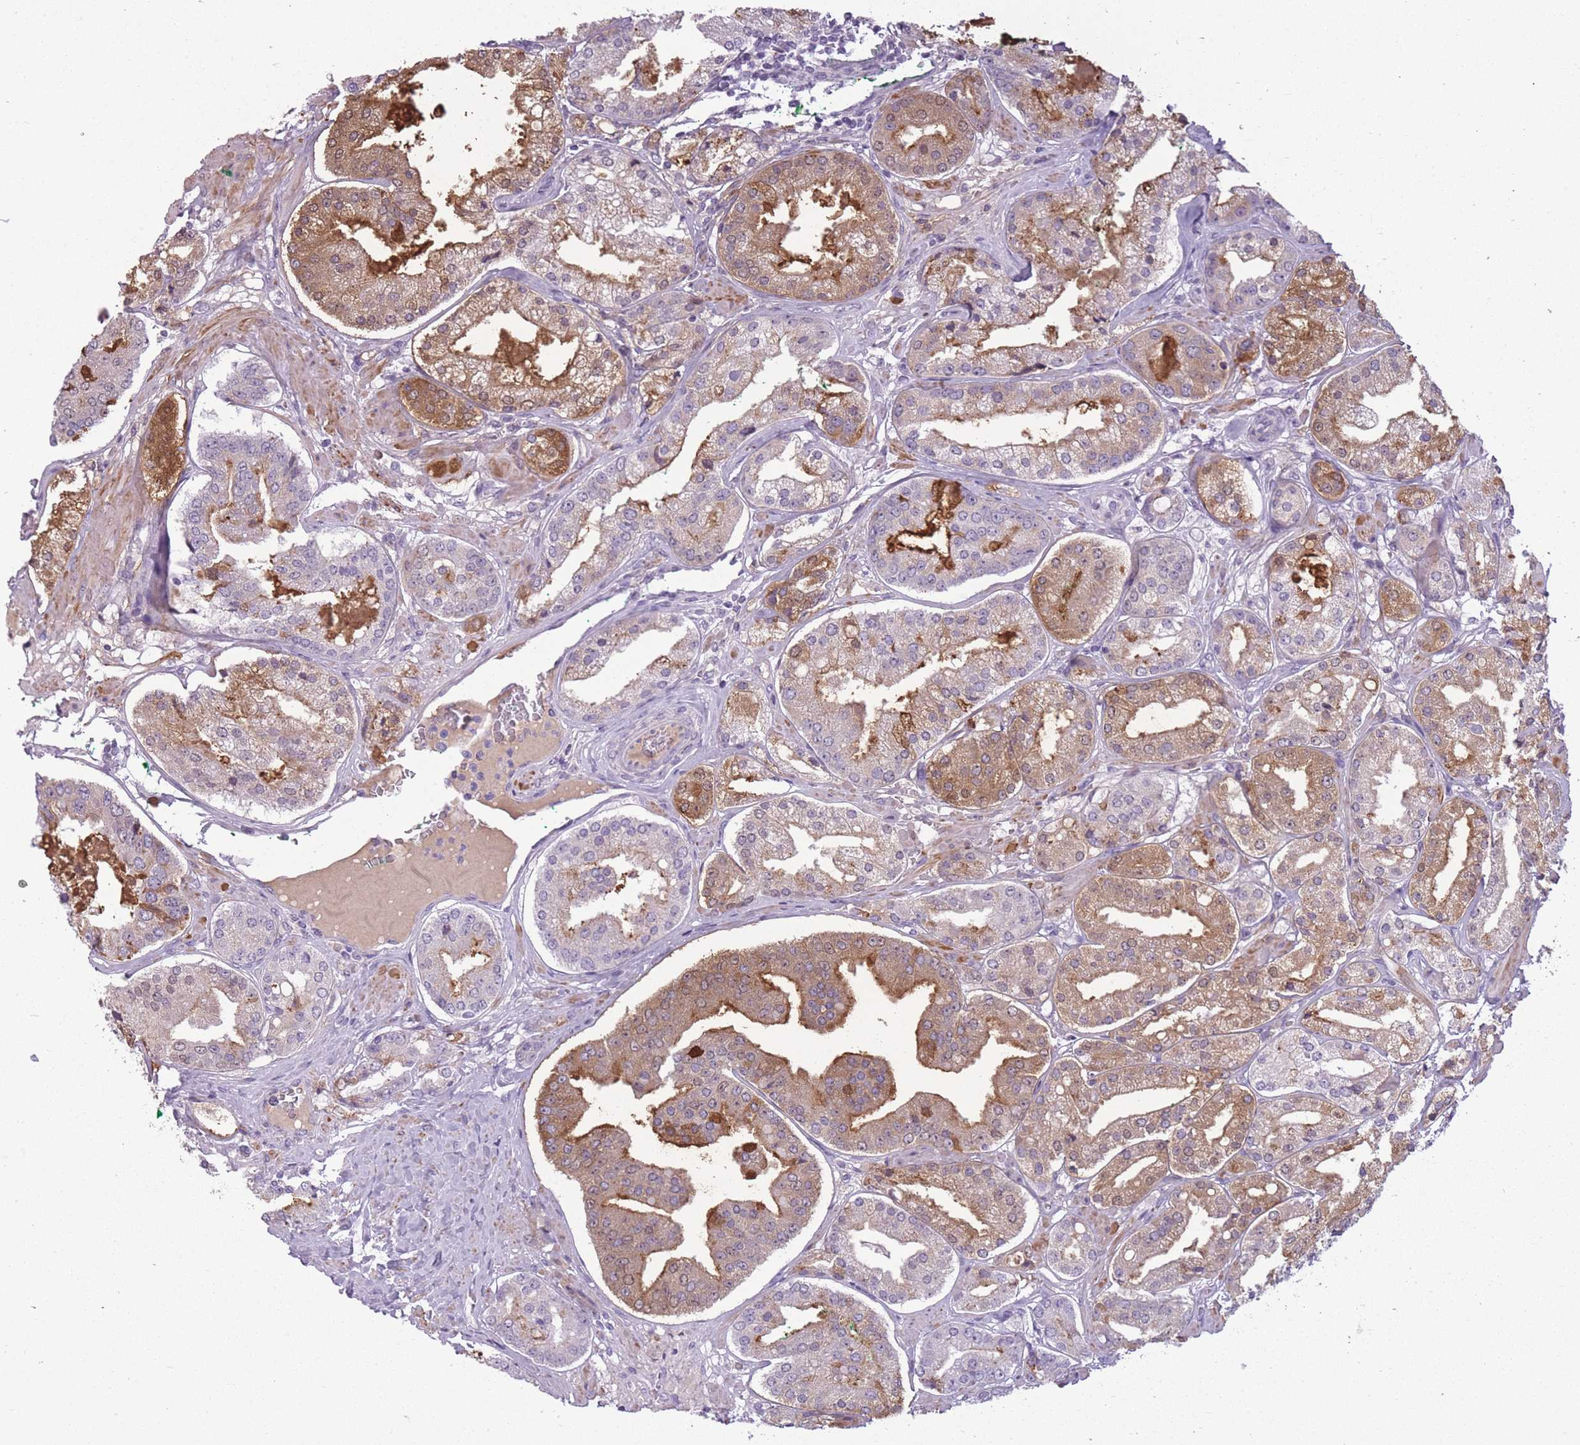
{"staining": {"intensity": "moderate", "quantity": "25%-75%", "location": "cytoplasmic/membranous"}, "tissue": "prostate cancer", "cell_type": "Tumor cells", "image_type": "cancer", "snomed": [{"axis": "morphology", "description": "Adenocarcinoma, High grade"}, {"axis": "topography", "description": "Prostate"}], "caption": "A histopathology image of prostate cancer stained for a protein shows moderate cytoplasmic/membranous brown staining in tumor cells. The protein is stained brown, and the nuclei are stained in blue (DAB IHC with brightfield microscopy, high magnification).", "gene": "GOLGA6D", "patient": {"sex": "male", "age": 63}}